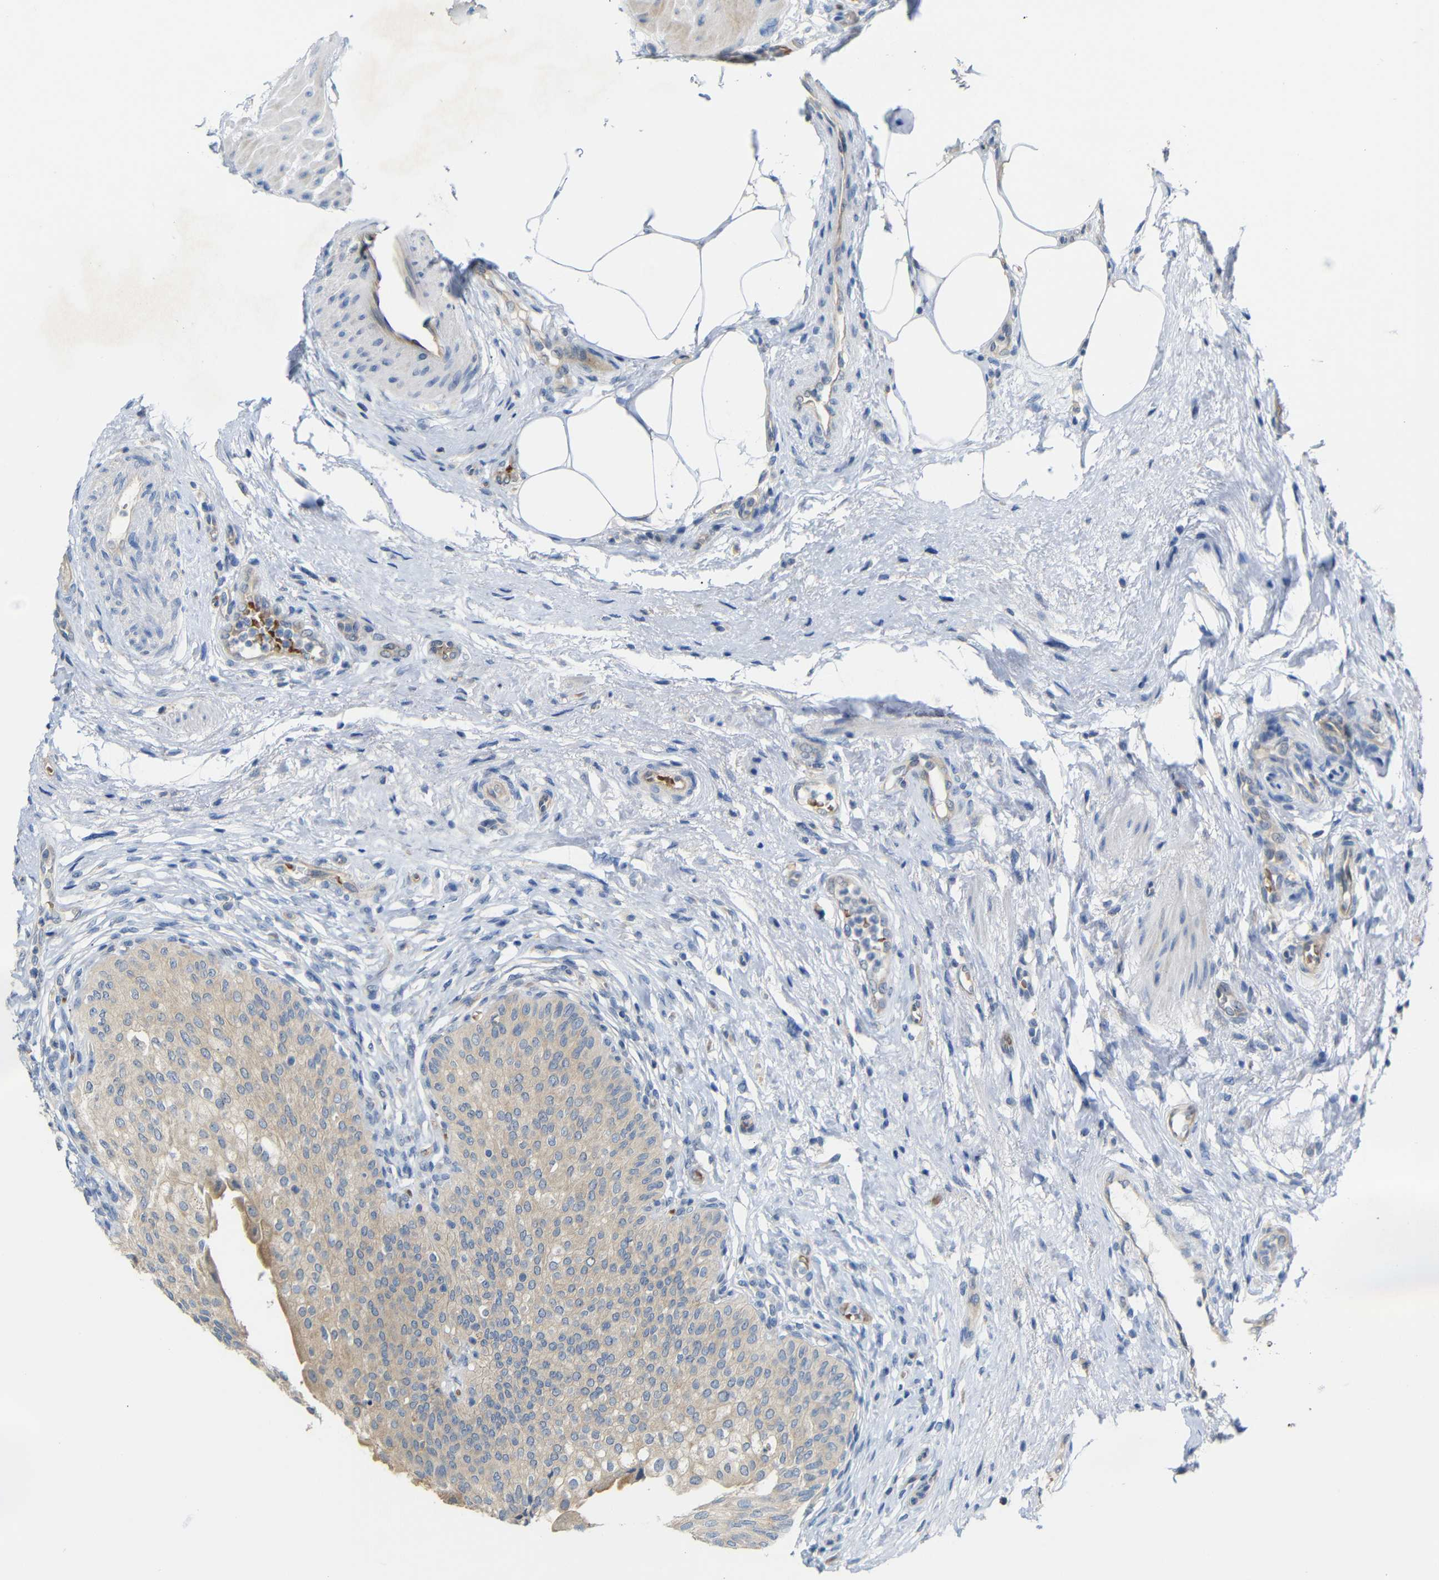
{"staining": {"intensity": "weak", "quantity": ">75%", "location": "cytoplasmic/membranous"}, "tissue": "urinary bladder", "cell_type": "Urothelial cells", "image_type": "normal", "snomed": [{"axis": "morphology", "description": "Normal tissue, NOS"}, {"axis": "topography", "description": "Urinary bladder"}], "caption": "Protein expression analysis of normal urinary bladder demonstrates weak cytoplasmic/membranous expression in about >75% of urothelial cells. The protein of interest is stained brown, and the nuclei are stained in blue (DAB IHC with brightfield microscopy, high magnification).", "gene": "TBC1D32", "patient": {"sex": "male", "age": 46}}